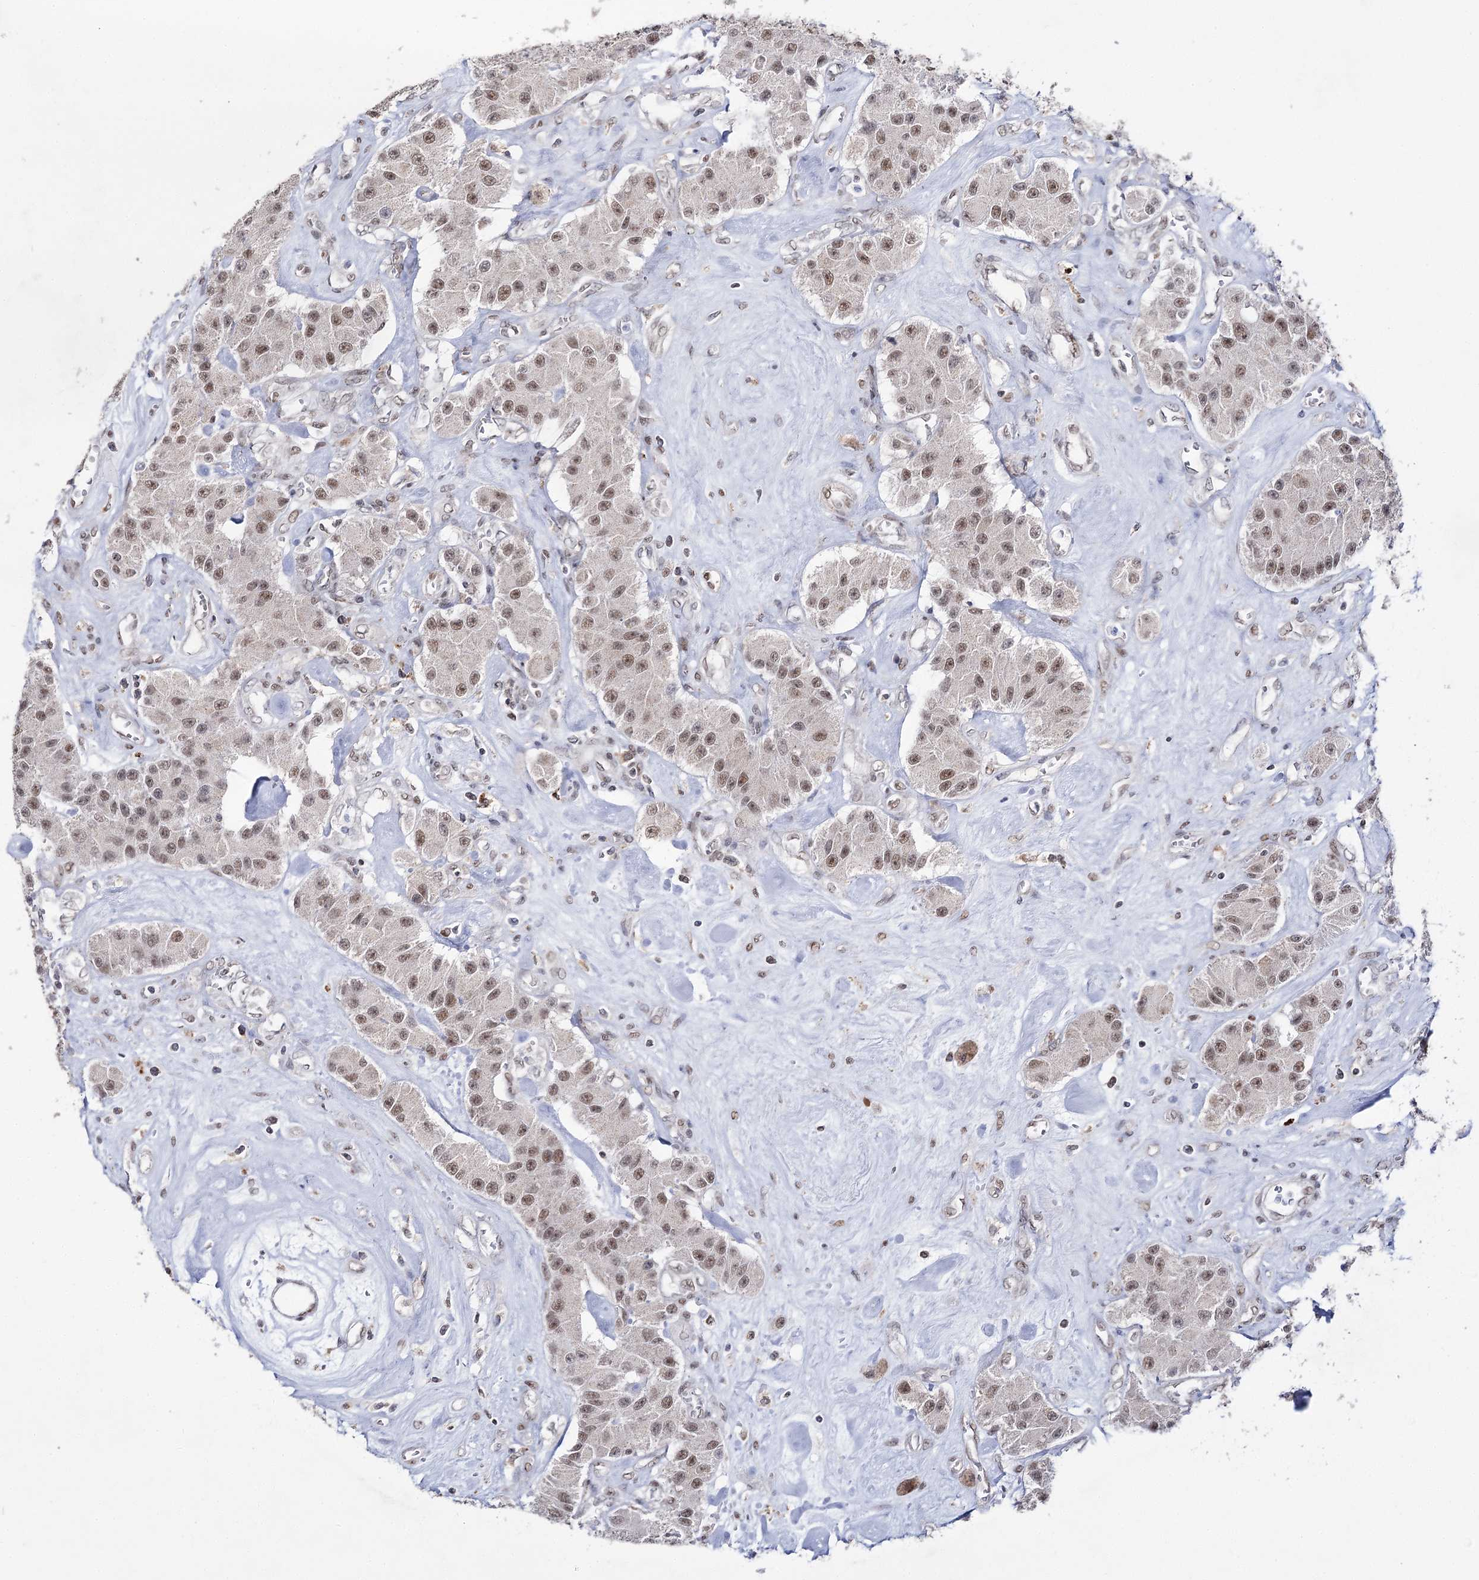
{"staining": {"intensity": "moderate", "quantity": ">75%", "location": "nuclear"}, "tissue": "carcinoid", "cell_type": "Tumor cells", "image_type": "cancer", "snomed": [{"axis": "morphology", "description": "Carcinoid, malignant, NOS"}, {"axis": "topography", "description": "Pancreas"}], "caption": "The immunohistochemical stain labels moderate nuclear staining in tumor cells of carcinoid (malignant) tissue.", "gene": "VGLL4", "patient": {"sex": "male", "age": 41}}